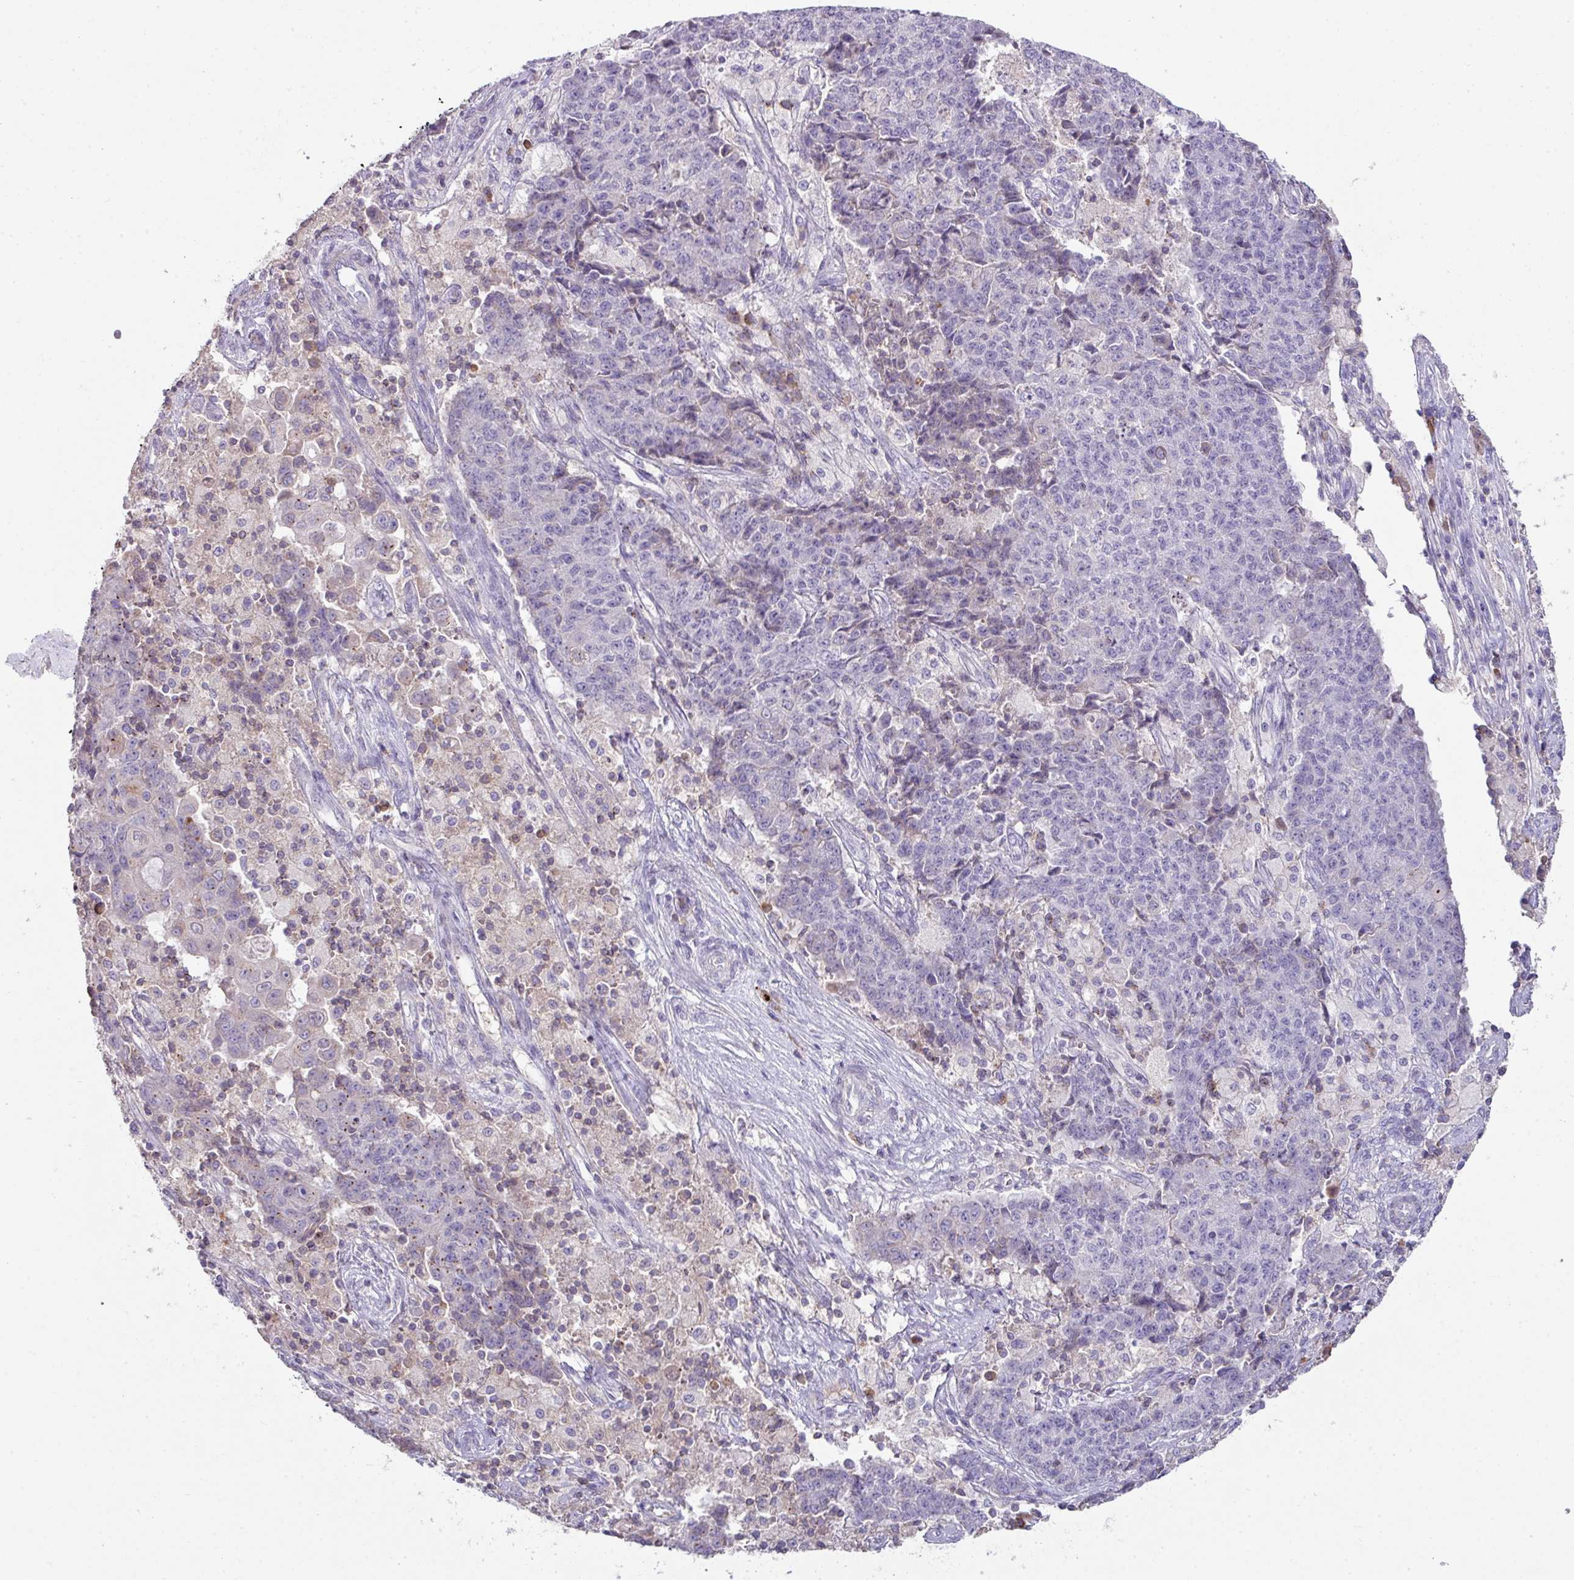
{"staining": {"intensity": "negative", "quantity": "none", "location": "none"}, "tissue": "ovarian cancer", "cell_type": "Tumor cells", "image_type": "cancer", "snomed": [{"axis": "morphology", "description": "Carcinoma, endometroid"}, {"axis": "topography", "description": "Ovary"}], "caption": "This photomicrograph is of ovarian endometroid carcinoma stained with immunohistochemistry (IHC) to label a protein in brown with the nuclei are counter-stained blue. There is no positivity in tumor cells.", "gene": "SLAMF6", "patient": {"sex": "female", "age": 42}}